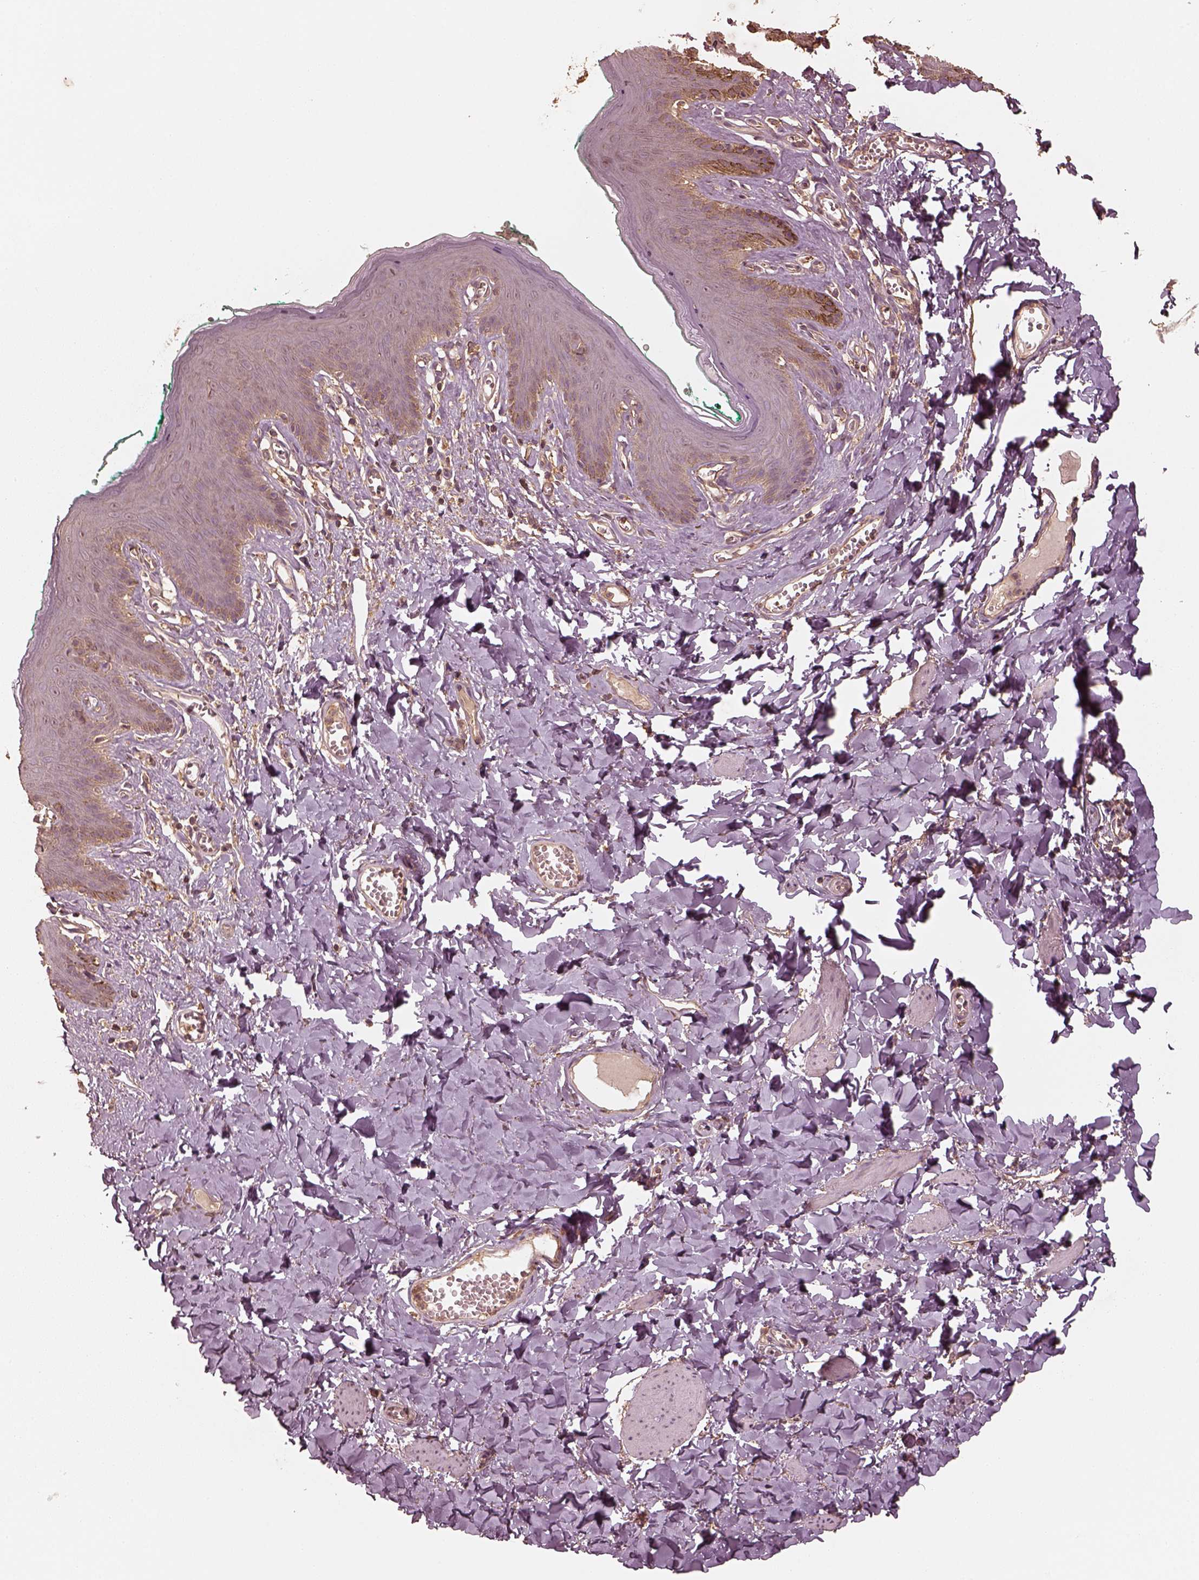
{"staining": {"intensity": "negative", "quantity": "none", "location": "none"}, "tissue": "skin", "cell_type": "Epidermal cells", "image_type": "normal", "snomed": [{"axis": "morphology", "description": "Normal tissue, NOS"}, {"axis": "topography", "description": "Vulva"}, {"axis": "topography", "description": "Peripheral nerve tissue"}], "caption": "The histopathology image displays no significant positivity in epidermal cells of skin.", "gene": "WDR7", "patient": {"sex": "female", "age": 66}}